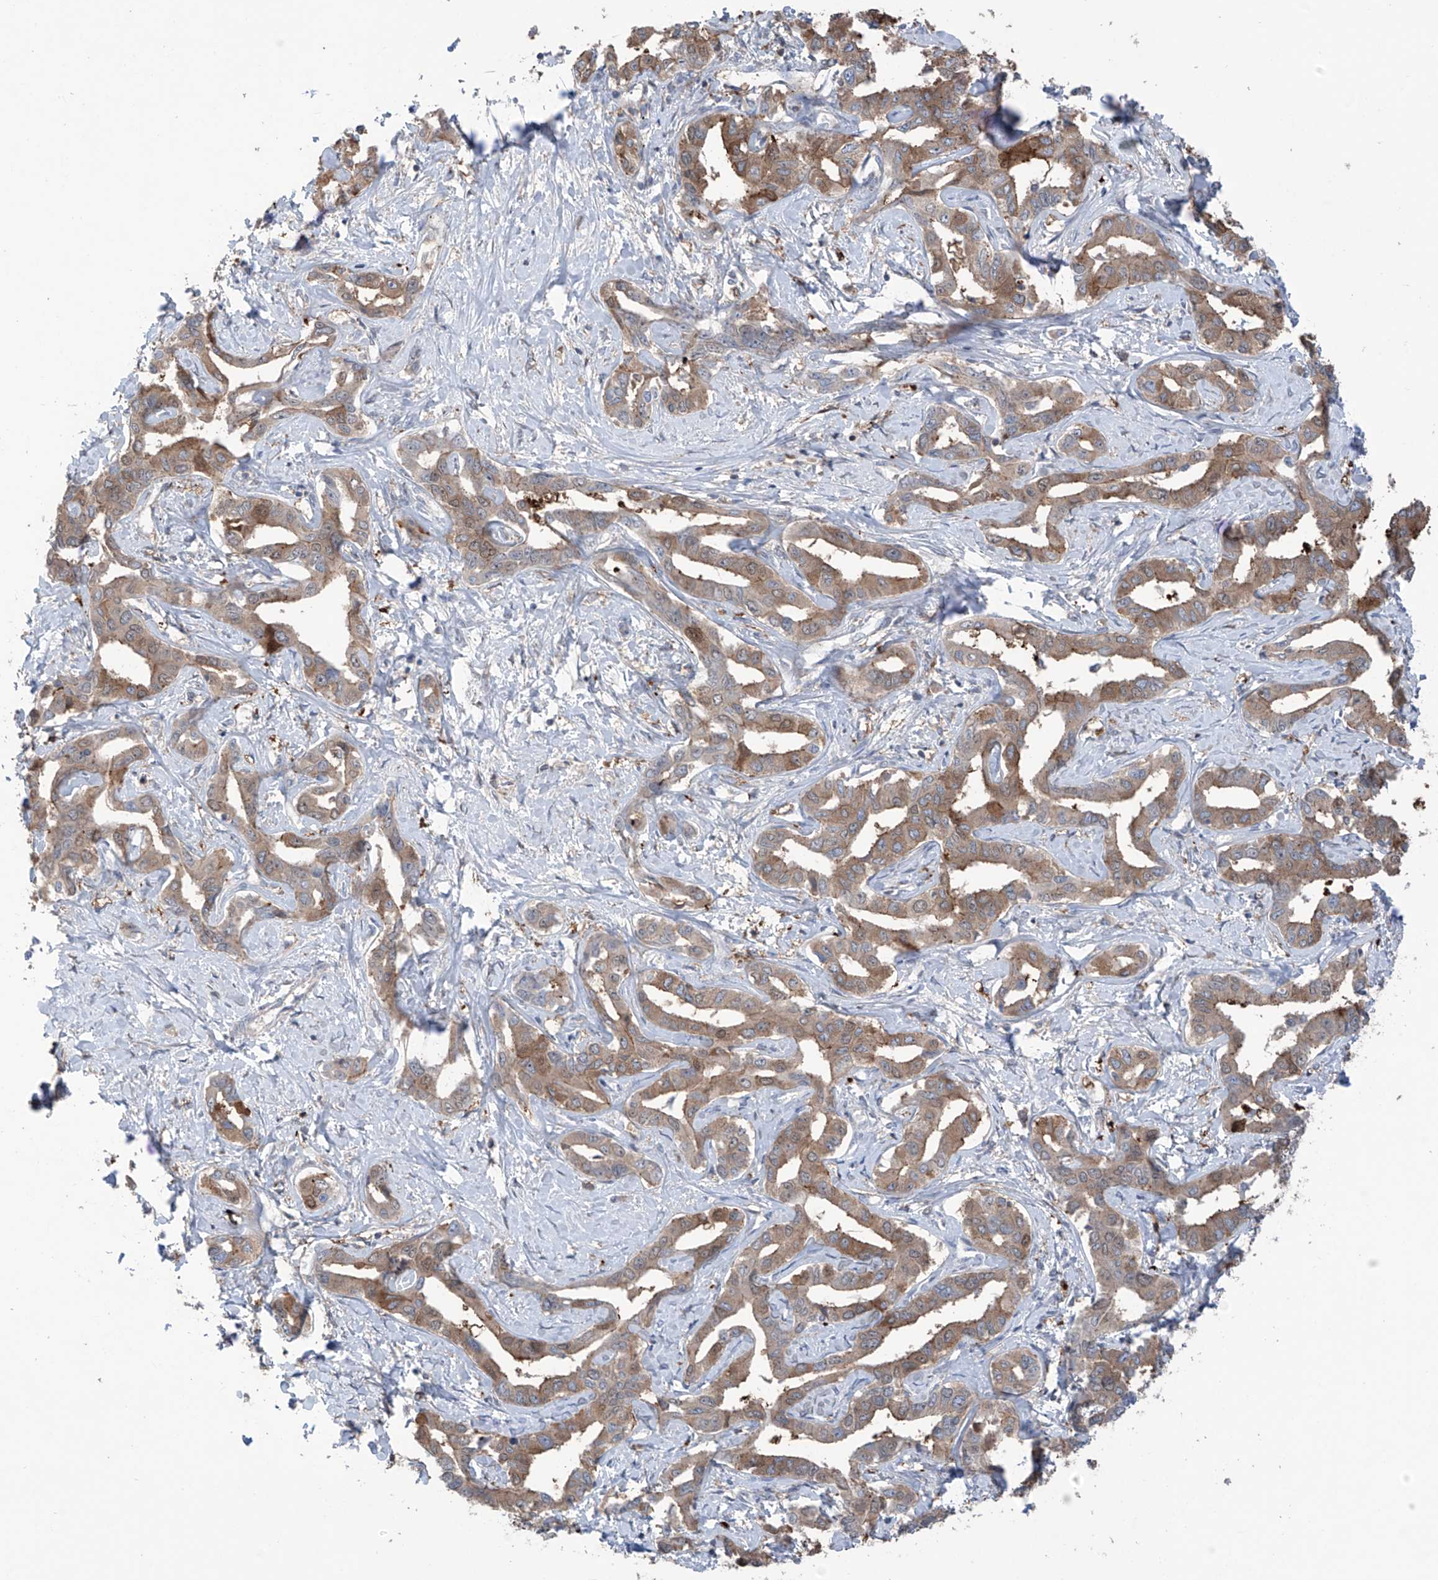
{"staining": {"intensity": "moderate", "quantity": ">75%", "location": "cytoplasmic/membranous"}, "tissue": "liver cancer", "cell_type": "Tumor cells", "image_type": "cancer", "snomed": [{"axis": "morphology", "description": "Cholangiocarcinoma"}, {"axis": "topography", "description": "Liver"}], "caption": "Immunohistochemistry (DAB (3,3'-diaminobenzidine)) staining of human liver cancer shows moderate cytoplasmic/membranous protein expression in about >75% of tumor cells. The staining was performed using DAB to visualize the protein expression in brown, while the nuclei were stained in blue with hematoxylin (Magnification: 20x).", "gene": "SAMD3", "patient": {"sex": "male", "age": 59}}